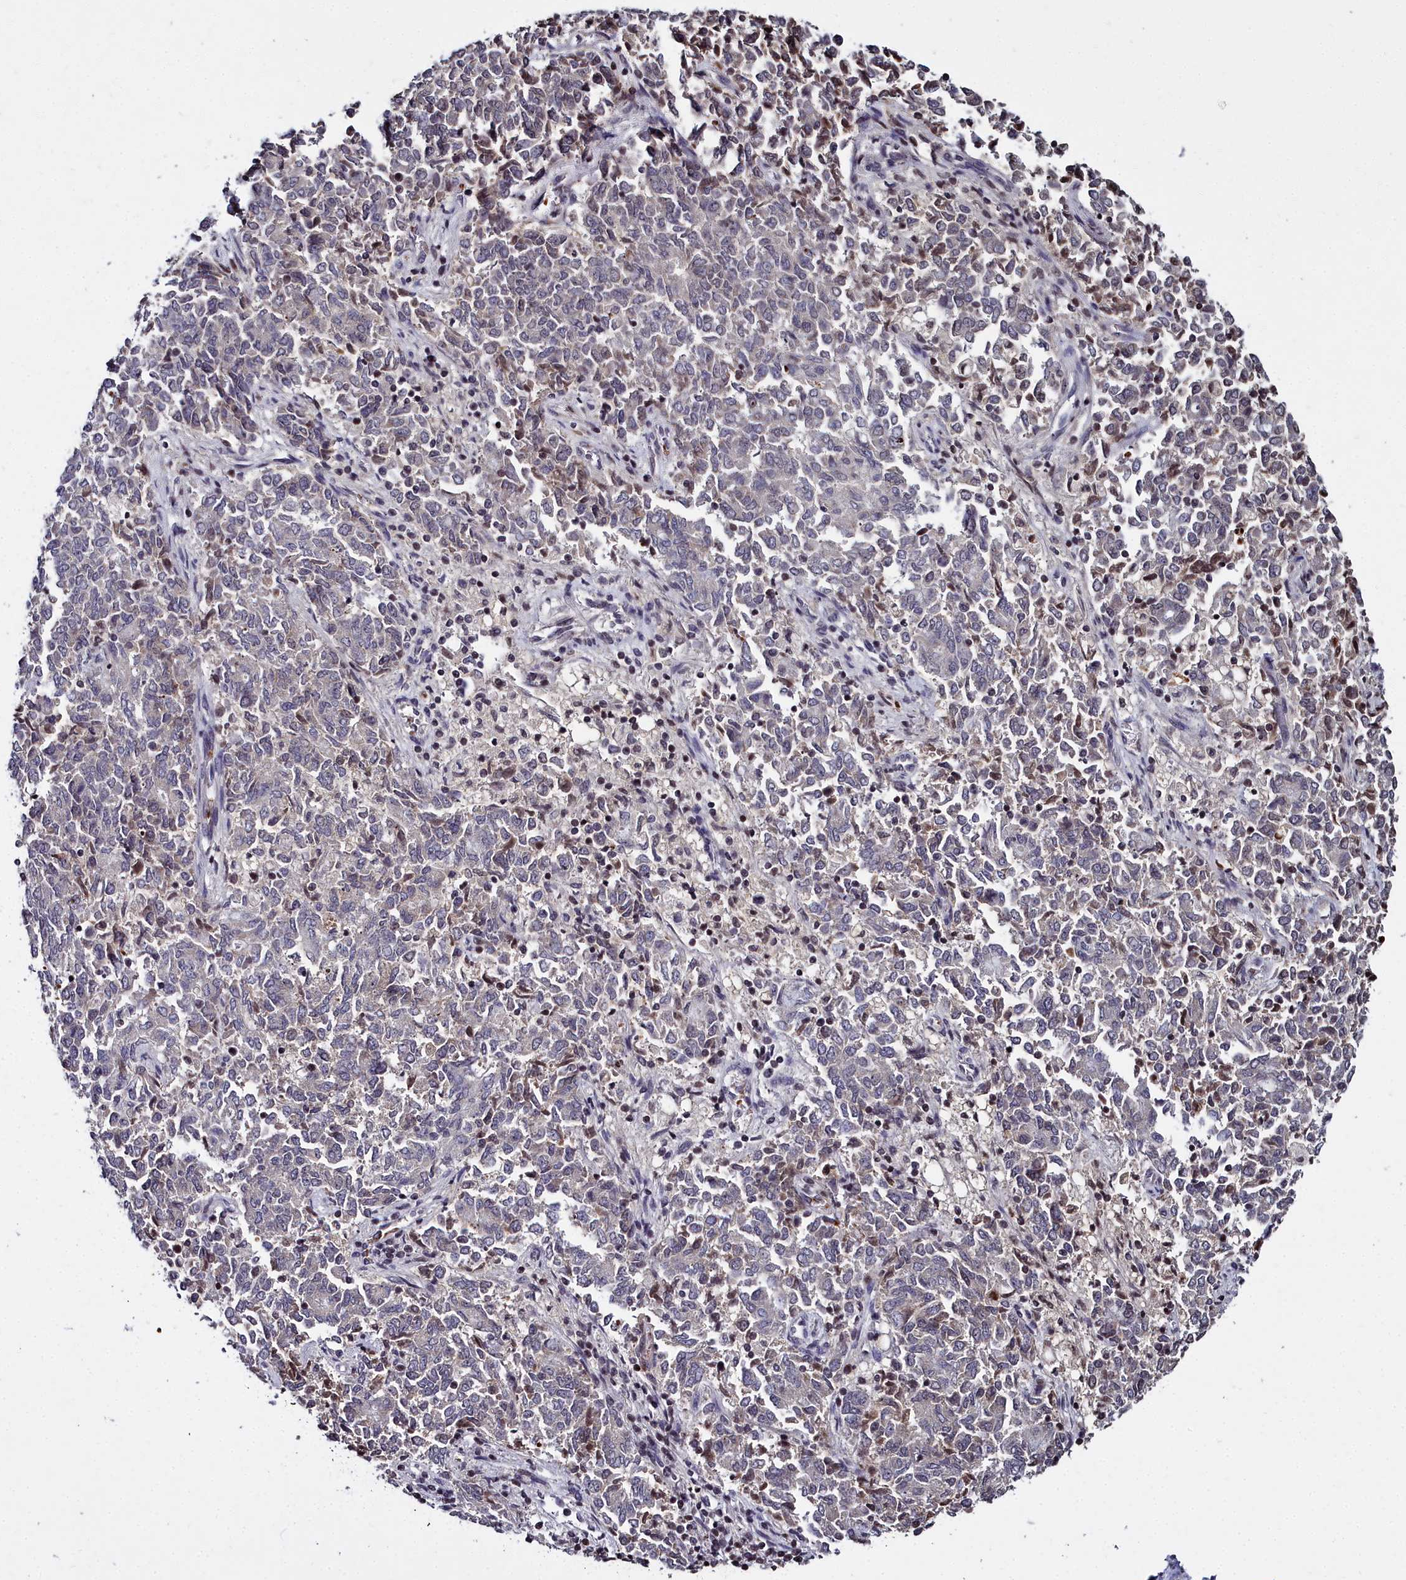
{"staining": {"intensity": "weak", "quantity": "<25%", "location": "cytoplasmic/membranous"}, "tissue": "endometrial cancer", "cell_type": "Tumor cells", "image_type": "cancer", "snomed": [{"axis": "morphology", "description": "Adenocarcinoma, NOS"}, {"axis": "topography", "description": "Endometrium"}], "caption": "Immunohistochemistry (IHC) image of neoplastic tissue: human endometrial cancer stained with DAB reveals no significant protein staining in tumor cells.", "gene": "FZD4", "patient": {"sex": "female", "age": 80}}